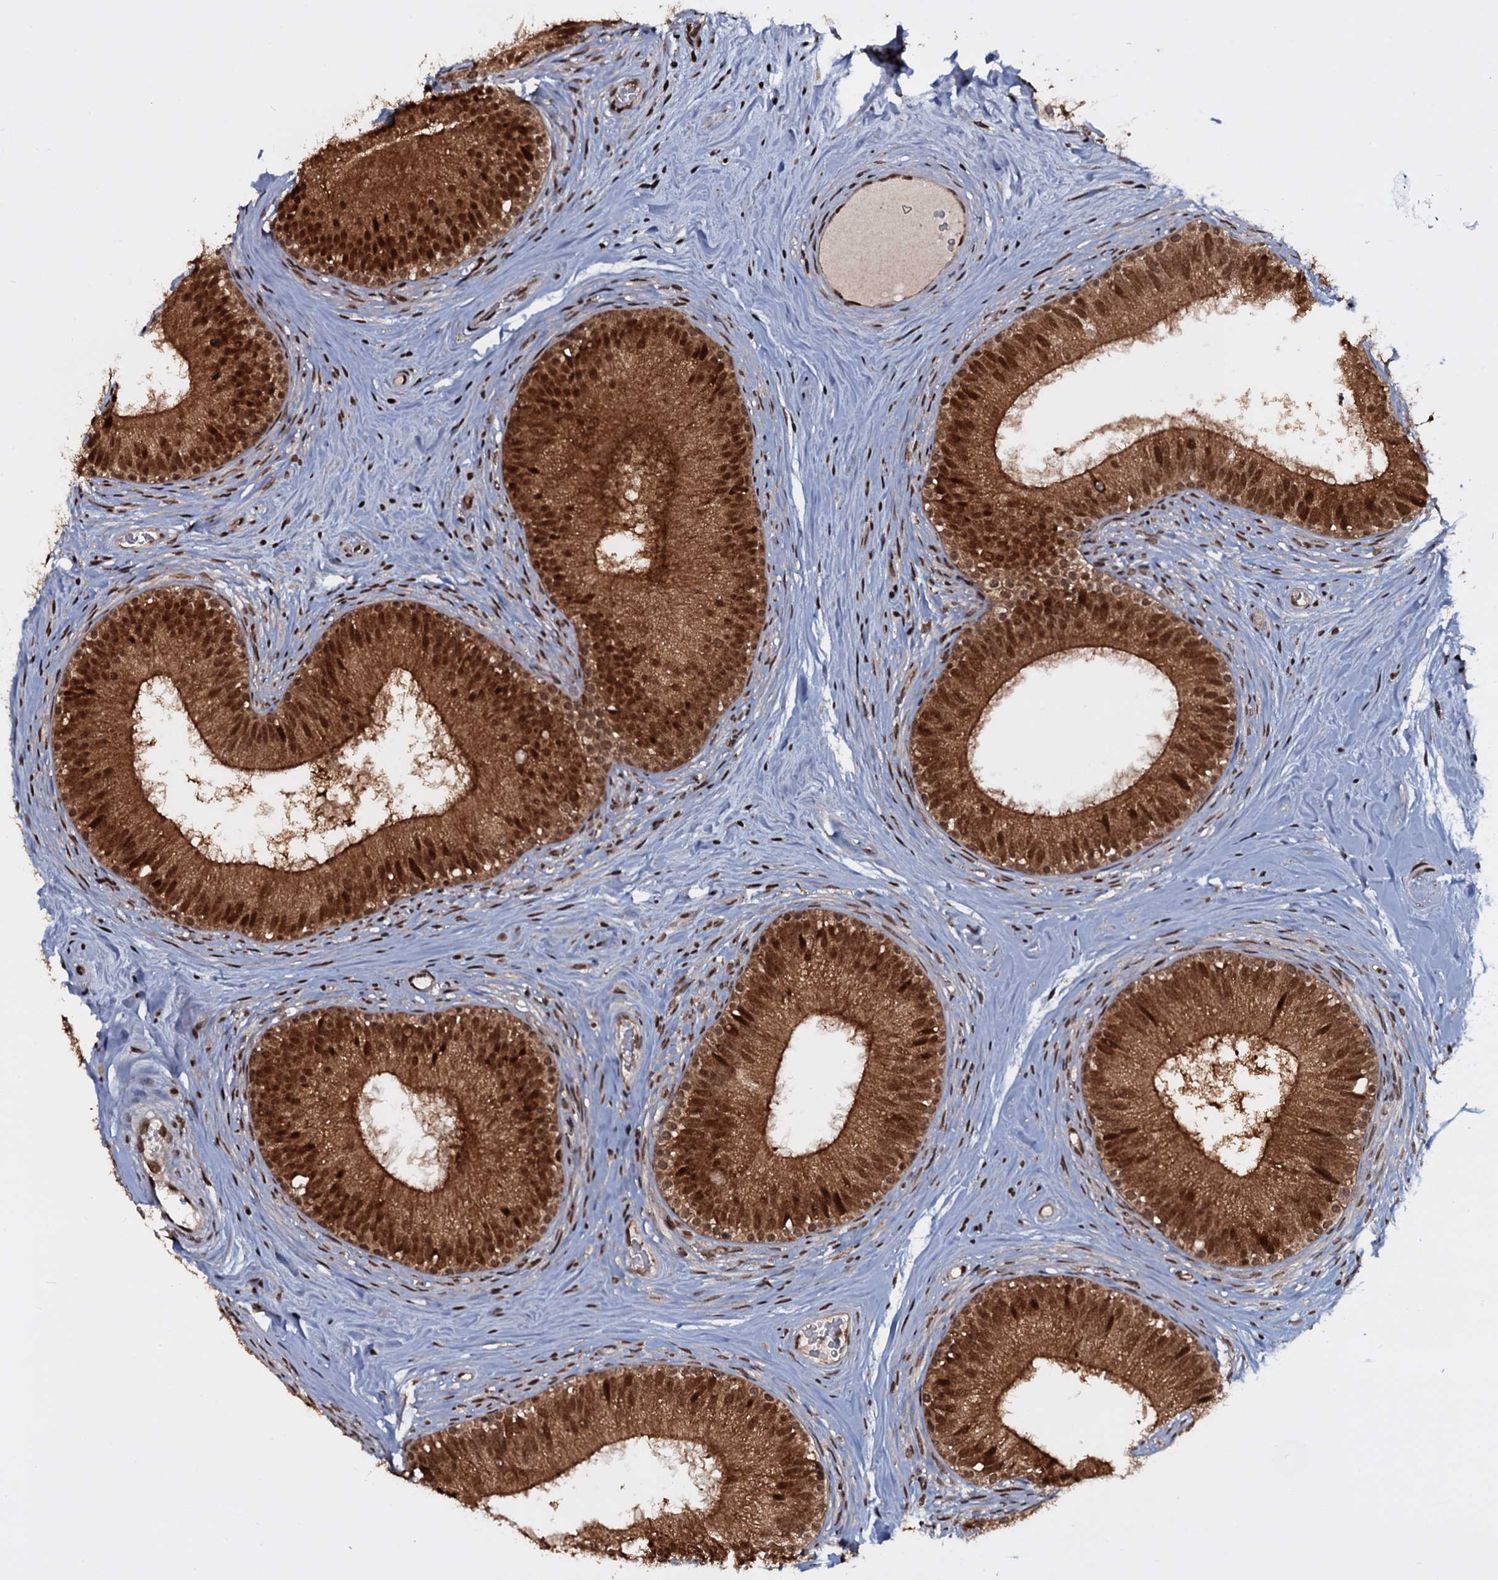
{"staining": {"intensity": "strong", "quantity": ">75%", "location": "cytoplasmic/membranous,nuclear"}, "tissue": "epididymis", "cell_type": "Glandular cells", "image_type": "normal", "snomed": [{"axis": "morphology", "description": "Normal tissue, NOS"}, {"axis": "topography", "description": "Epididymis"}], "caption": "A high-resolution photomicrograph shows immunohistochemistry (IHC) staining of benign epididymis, which reveals strong cytoplasmic/membranous,nuclear positivity in about >75% of glandular cells. (DAB IHC with brightfield microscopy, high magnification).", "gene": "HDDC3", "patient": {"sex": "male", "age": 33}}